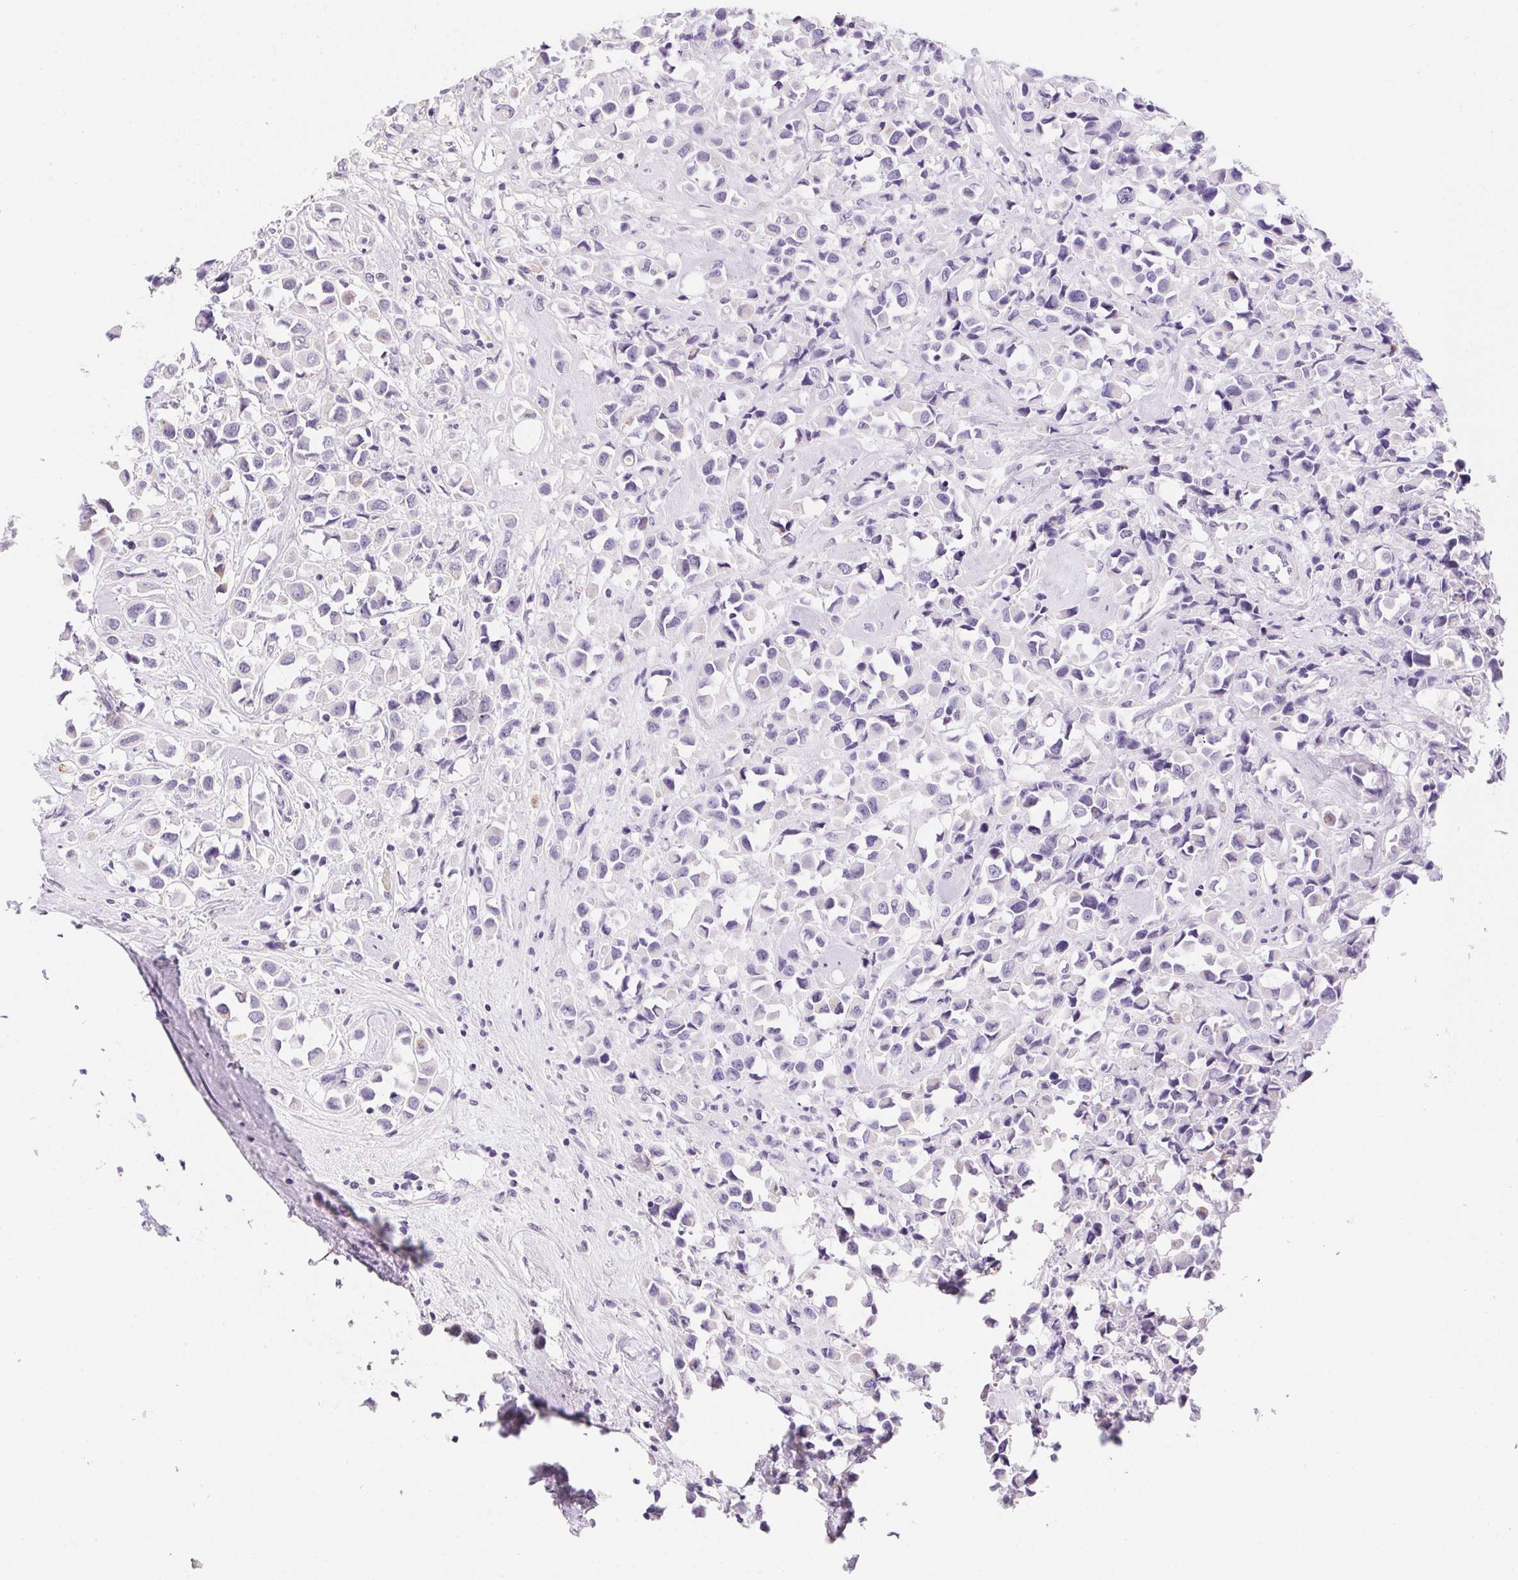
{"staining": {"intensity": "negative", "quantity": "none", "location": "none"}, "tissue": "breast cancer", "cell_type": "Tumor cells", "image_type": "cancer", "snomed": [{"axis": "morphology", "description": "Duct carcinoma"}, {"axis": "topography", "description": "Breast"}], "caption": "Protein analysis of breast cancer (intraductal carcinoma) displays no significant positivity in tumor cells.", "gene": "AQP5", "patient": {"sex": "female", "age": 61}}